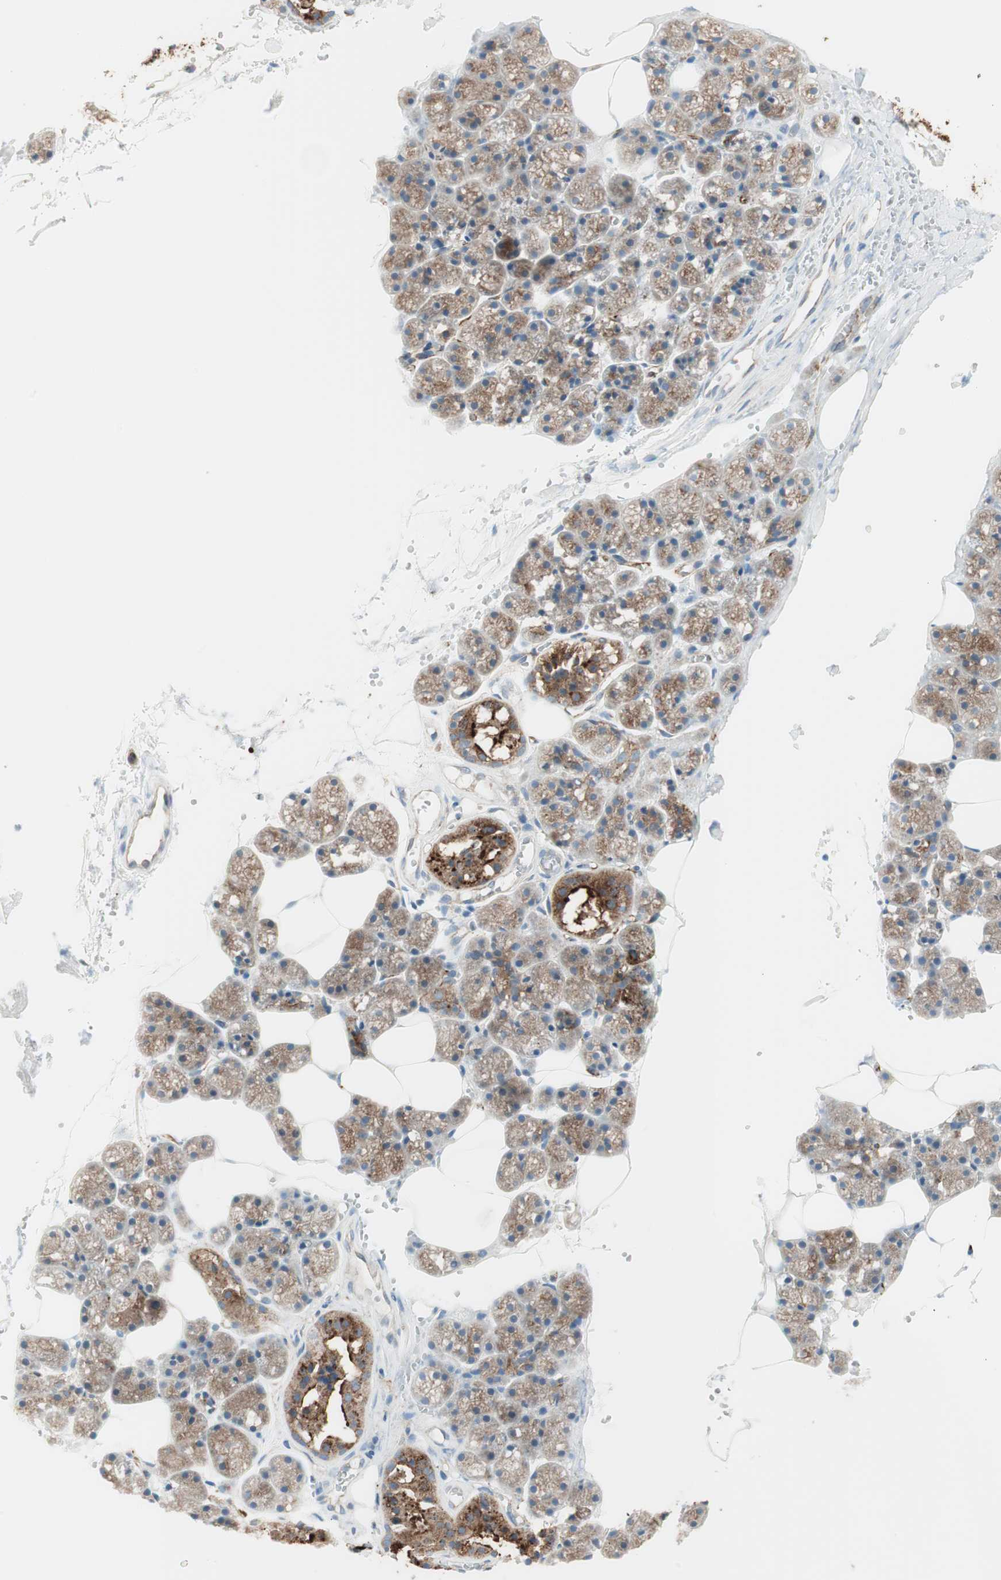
{"staining": {"intensity": "strong", "quantity": "25%-75%", "location": "cytoplasmic/membranous"}, "tissue": "salivary gland", "cell_type": "Glandular cells", "image_type": "normal", "snomed": [{"axis": "morphology", "description": "Normal tissue, NOS"}, {"axis": "topography", "description": "Salivary gland"}], "caption": "Unremarkable salivary gland was stained to show a protein in brown. There is high levels of strong cytoplasmic/membranous expression in about 25%-75% of glandular cells.", "gene": "ATP6V1G1", "patient": {"sex": "male", "age": 62}}